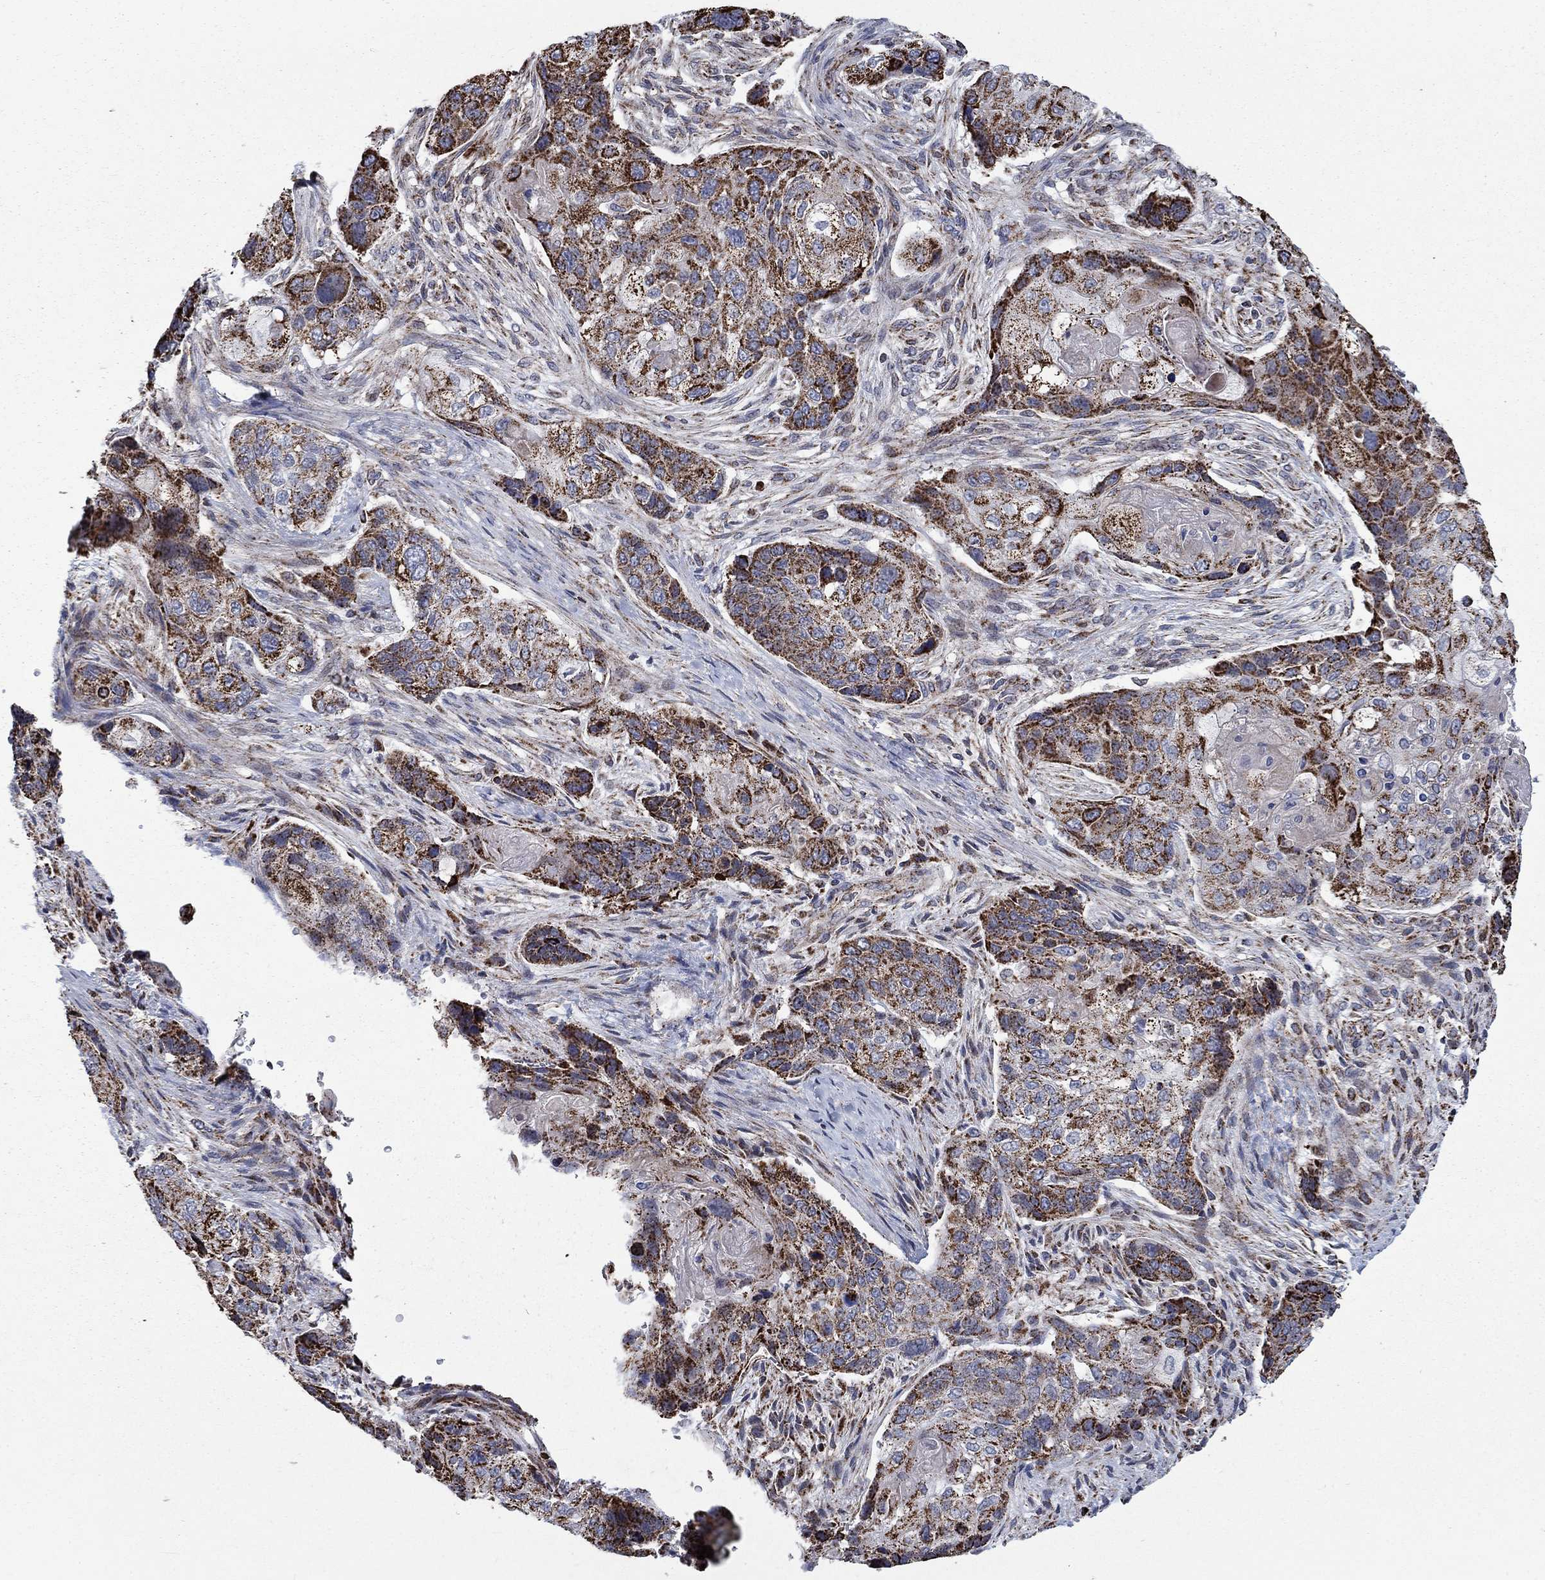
{"staining": {"intensity": "strong", "quantity": ">75%", "location": "cytoplasmic/membranous"}, "tissue": "lung cancer", "cell_type": "Tumor cells", "image_type": "cancer", "snomed": [{"axis": "morphology", "description": "Normal tissue, NOS"}, {"axis": "morphology", "description": "Squamous cell carcinoma, NOS"}, {"axis": "topography", "description": "Bronchus"}, {"axis": "topography", "description": "Lung"}], "caption": "A histopathology image showing strong cytoplasmic/membranous positivity in about >75% of tumor cells in lung cancer, as visualized by brown immunohistochemical staining.", "gene": "MOAP1", "patient": {"sex": "male", "age": 69}}